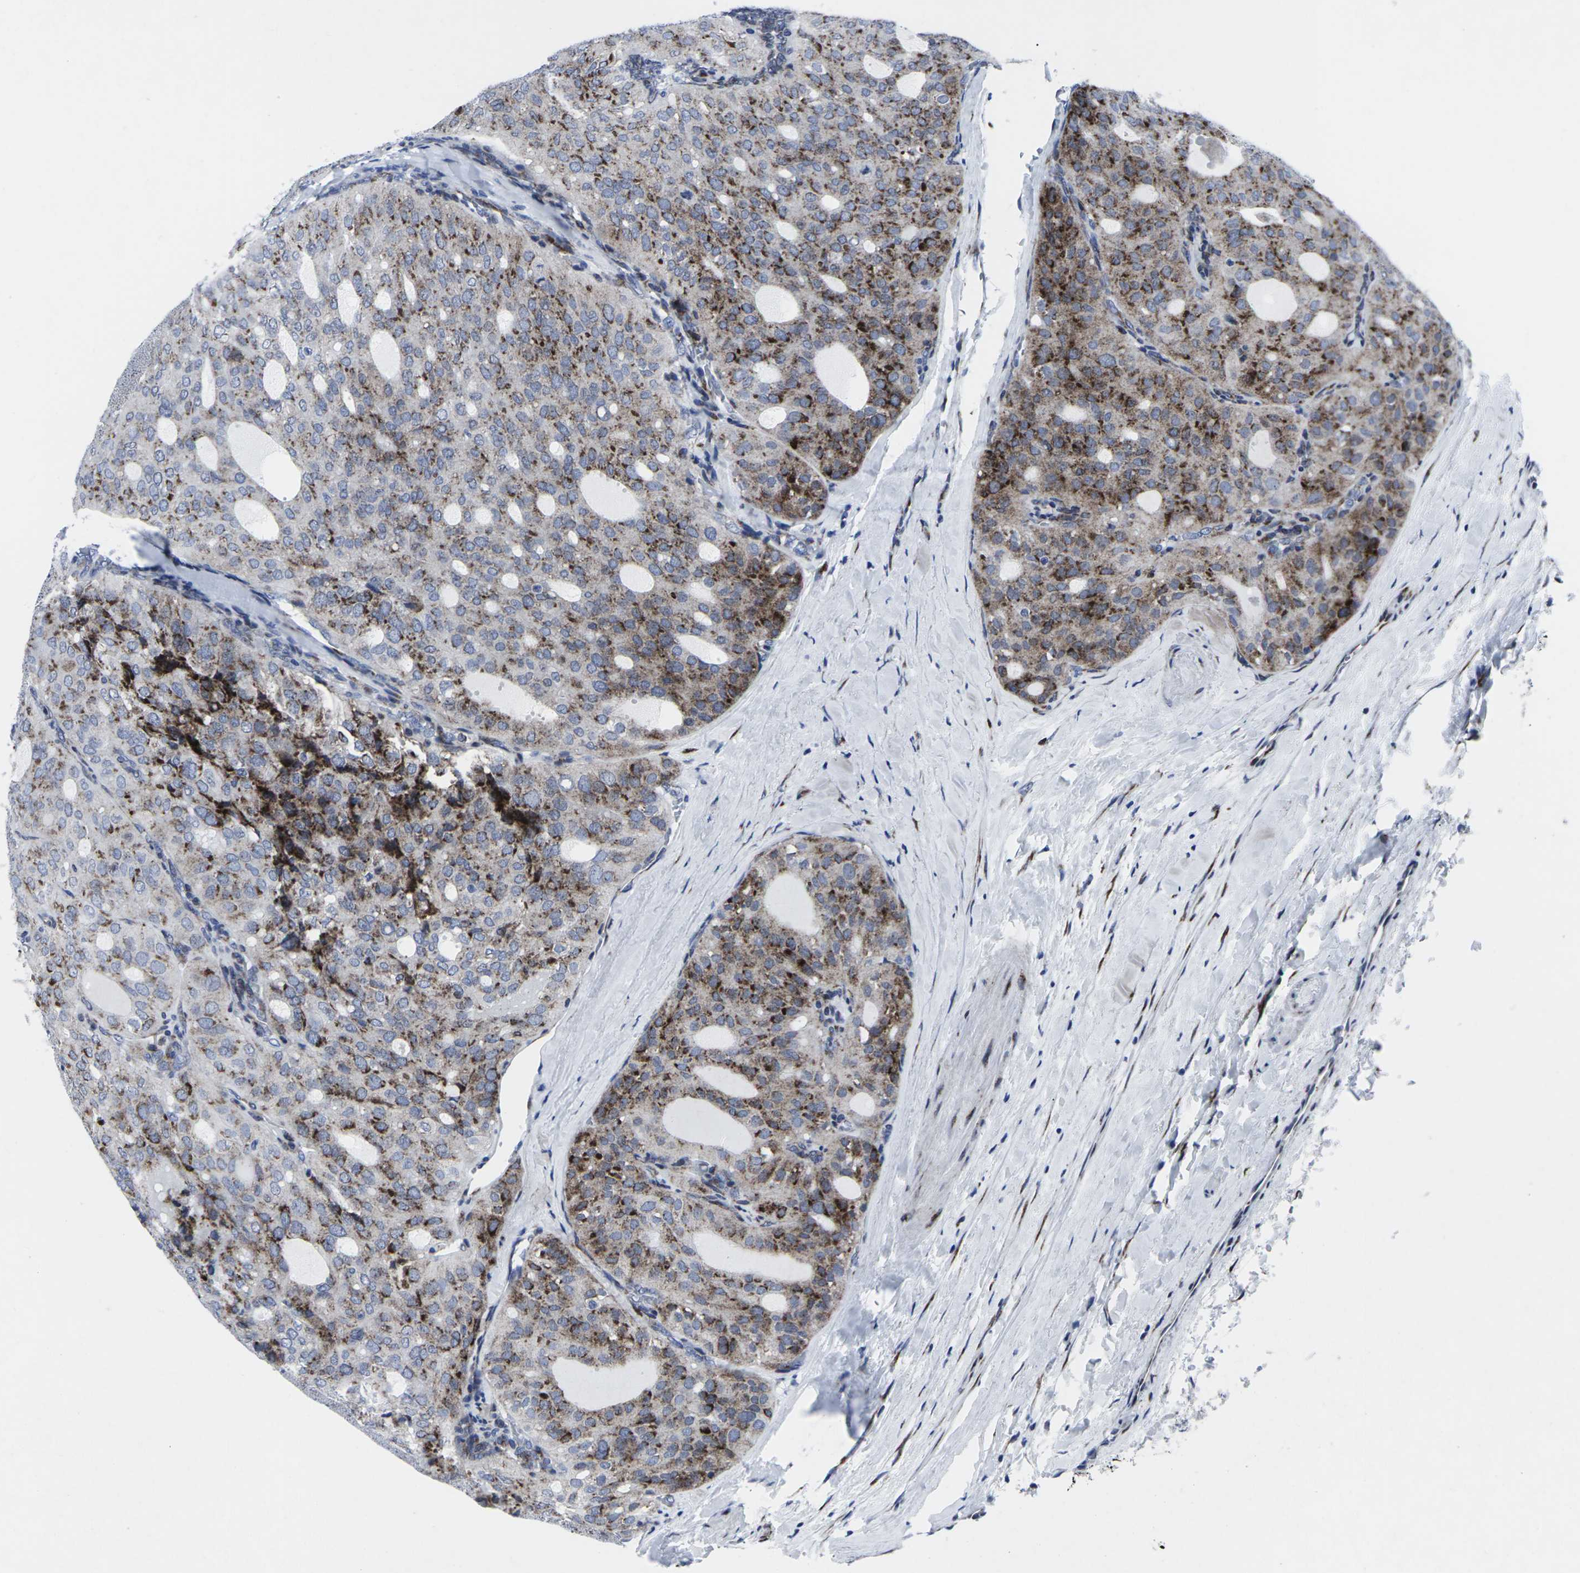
{"staining": {"intensity": "moderate", "quantity": ">75%", "location": "cytoplasmic/membranous"}, "tissue": "thyroid cancer", "cell_type": "Tumor cells", "image_type": "cancer", "snomed": [{"axis": "morphology", "description": "Follicular adenoma carcinoma, NOS"}, {"axis": "topography", "description": "Thyroid gland"}], "caption": "Immunohistochemistry micrograph of neoplastic tissue: human thyroid follicular adenoma carcinoma stained using IHC shows medium levels of moderate protein expression localized specifically in the cytoplasmic/membranous of tumor cells, appearing as a cytoplasmic/membranous brown color.", "gene": "RPN1", "patient": {"sex": "male", "age": 75}}